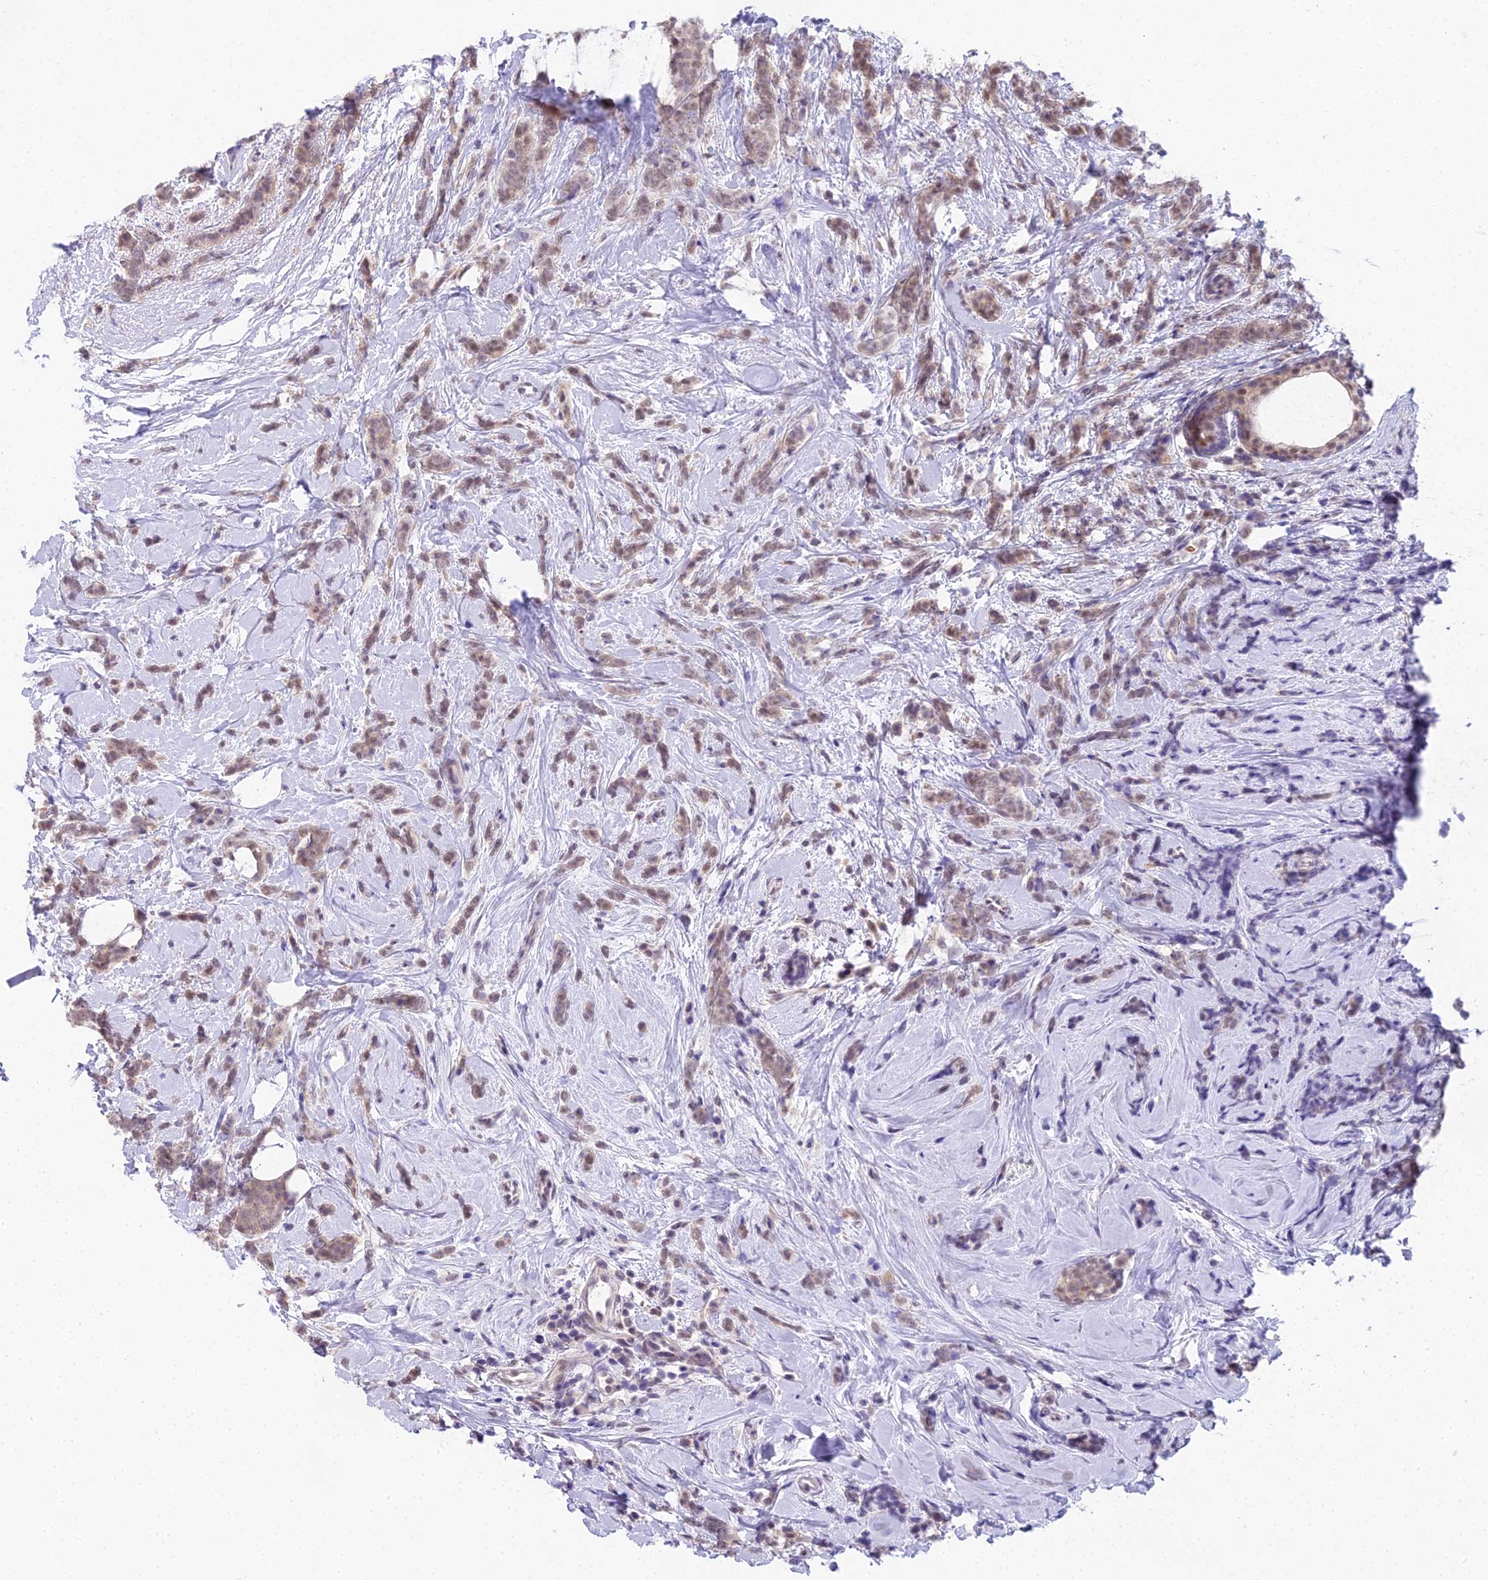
{"staining": {"intensity": "weak", "quantity": "25%-75%", "location": "cytoplasmic/membranous,nuclear"}, "tissue": "breast cancer", "cell_type": "Tumor cells", "image_type": "cancer", "snomed": [{"axis": "morphology", "description": "Lobular carcinoma"}, {"axis": "topography", "description": "Breast"}], "caption": "Breast lobular carcinoma stained with a brown dye exhibits weak cytoplasmic/membranous and nuclear positive positivity in approximately 25%-75% of tumor cells.", "gene": "MAT2A", "patient": {"sex": "female", "age": 58}}